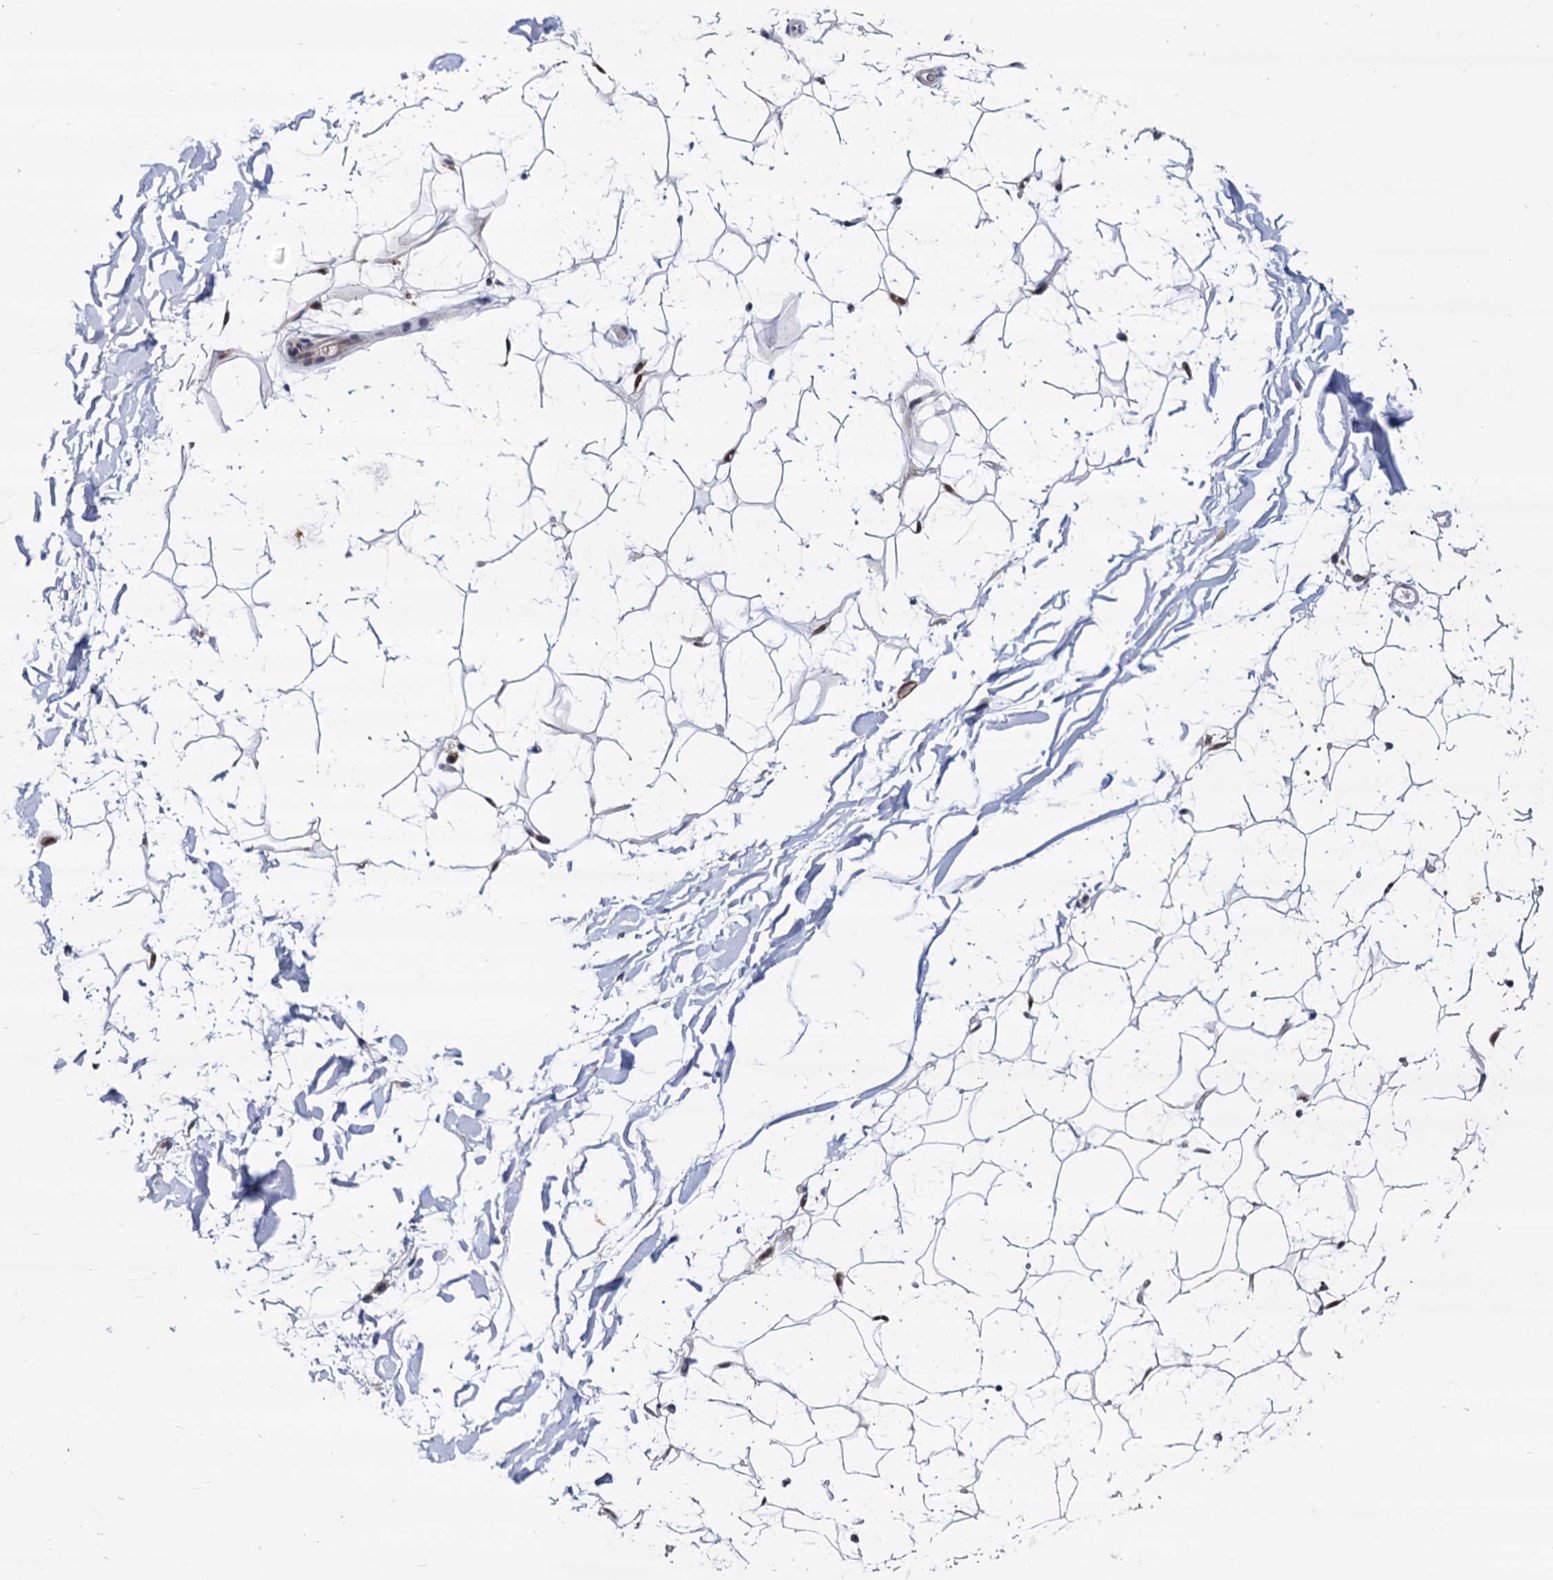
{"staining": {"intensity": "negative", "quantity": "none", "location": "none"}, "tissue": "adipose tissue", "cell_type": "Adipocytes", "image_type": "normal", "snomed": [{"axis": "morphology", "description": "Normal tissue, NOS"}, {"axis": "topography", "description": "Breast"}], "caption": "This is a photomicrograph of immunohistochemistry staining of normal adipose tissue, which shows no positivity in adipocytes.", "gene": "RNASEH2B", "patient": {"sex": "female", "age": 26}}